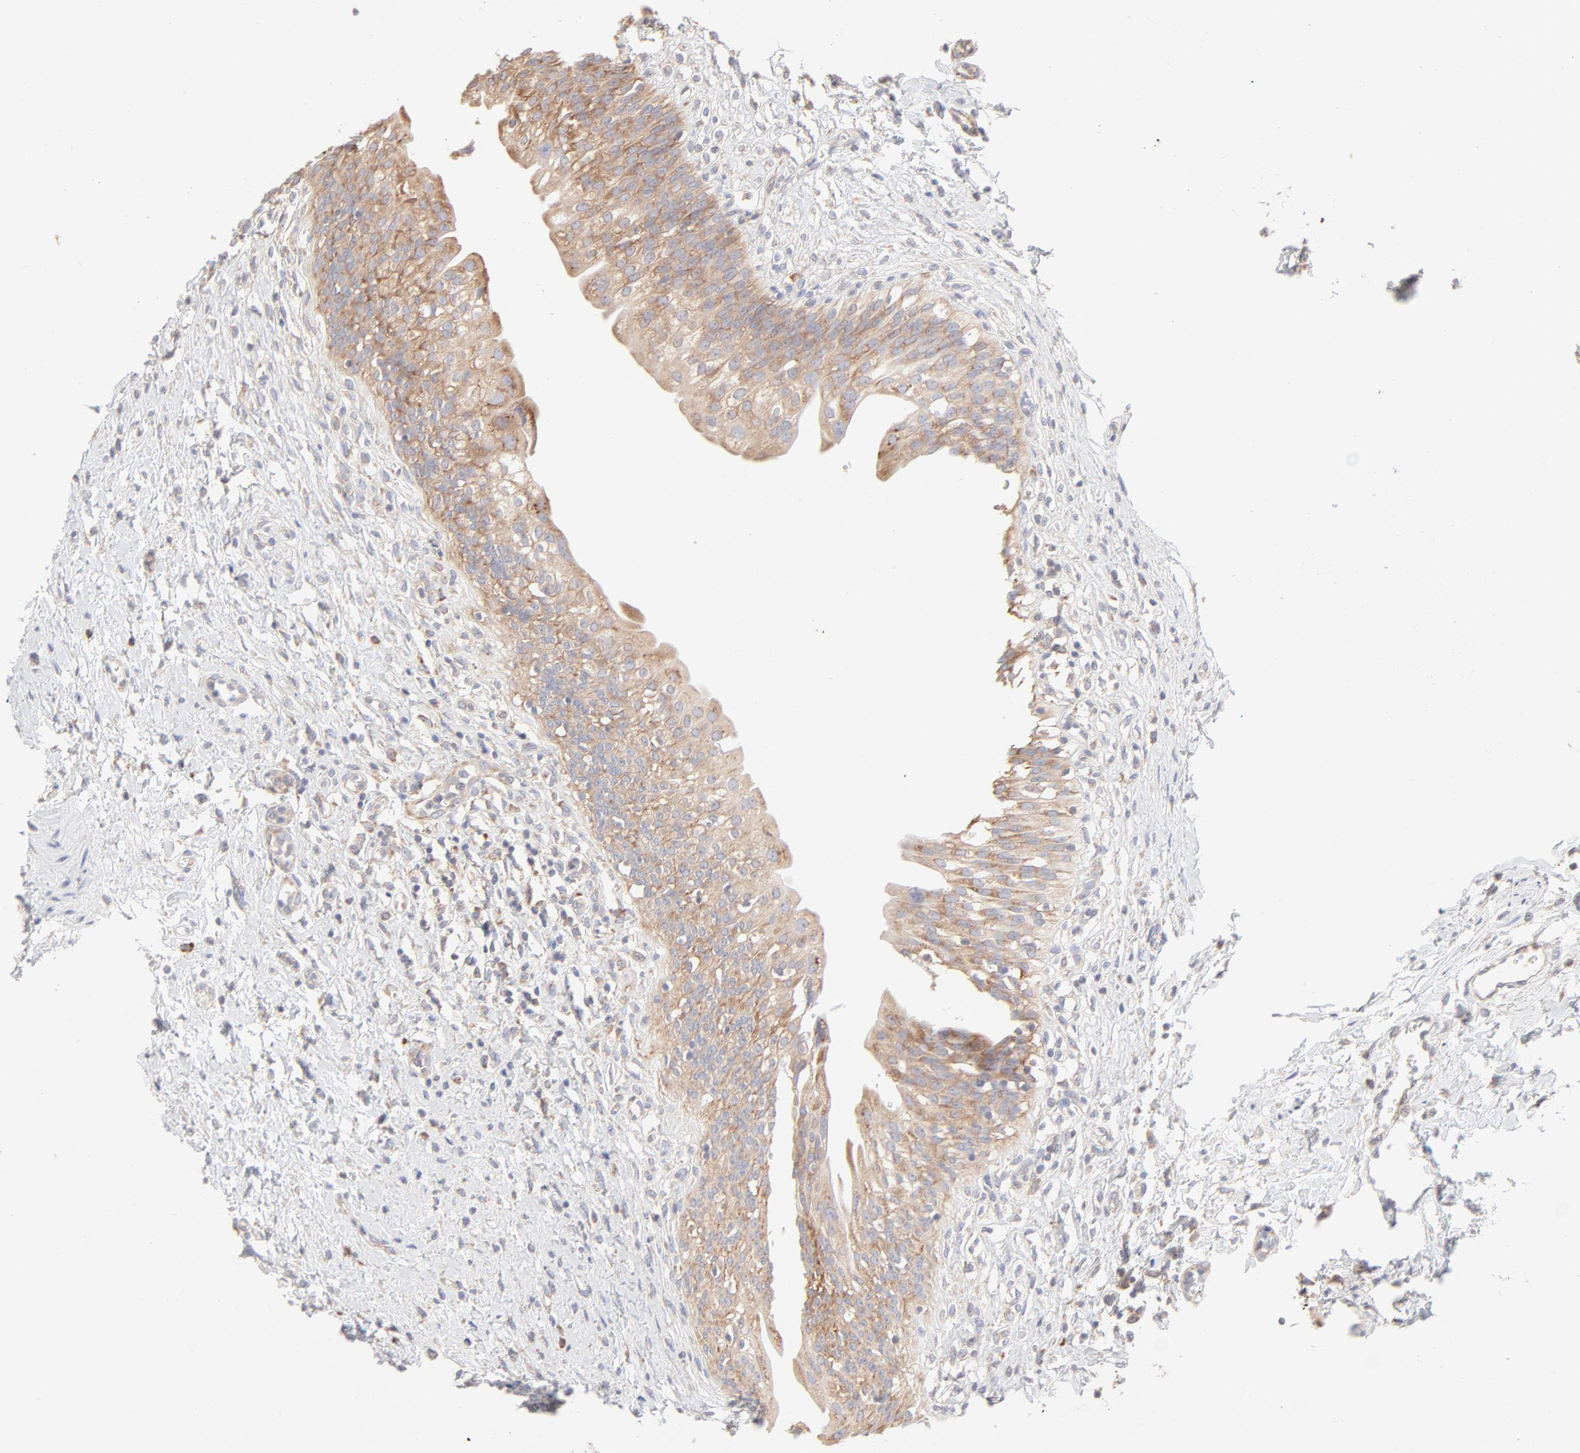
{"staining": {"intensity": "moderate", "quantity": ">75%", "location": "cytoplasmic/membranous"}, "tissue": "urinary bladder", "cell_type": "Urothelial cells", "image_type": "normal", "snomed": [{"axis": "morphology", "description": "Normal tissue, NOS"}, {"axis": "topography", "description": "Urinary bladder"}], "caption": "A medium amount of moderate cytoplasmic/membranous positivity is present in about >75% of urothelial cells in benign urinary bladder.", "gene": "RPS21", "patient": {"sex": "female", "age": 80}}